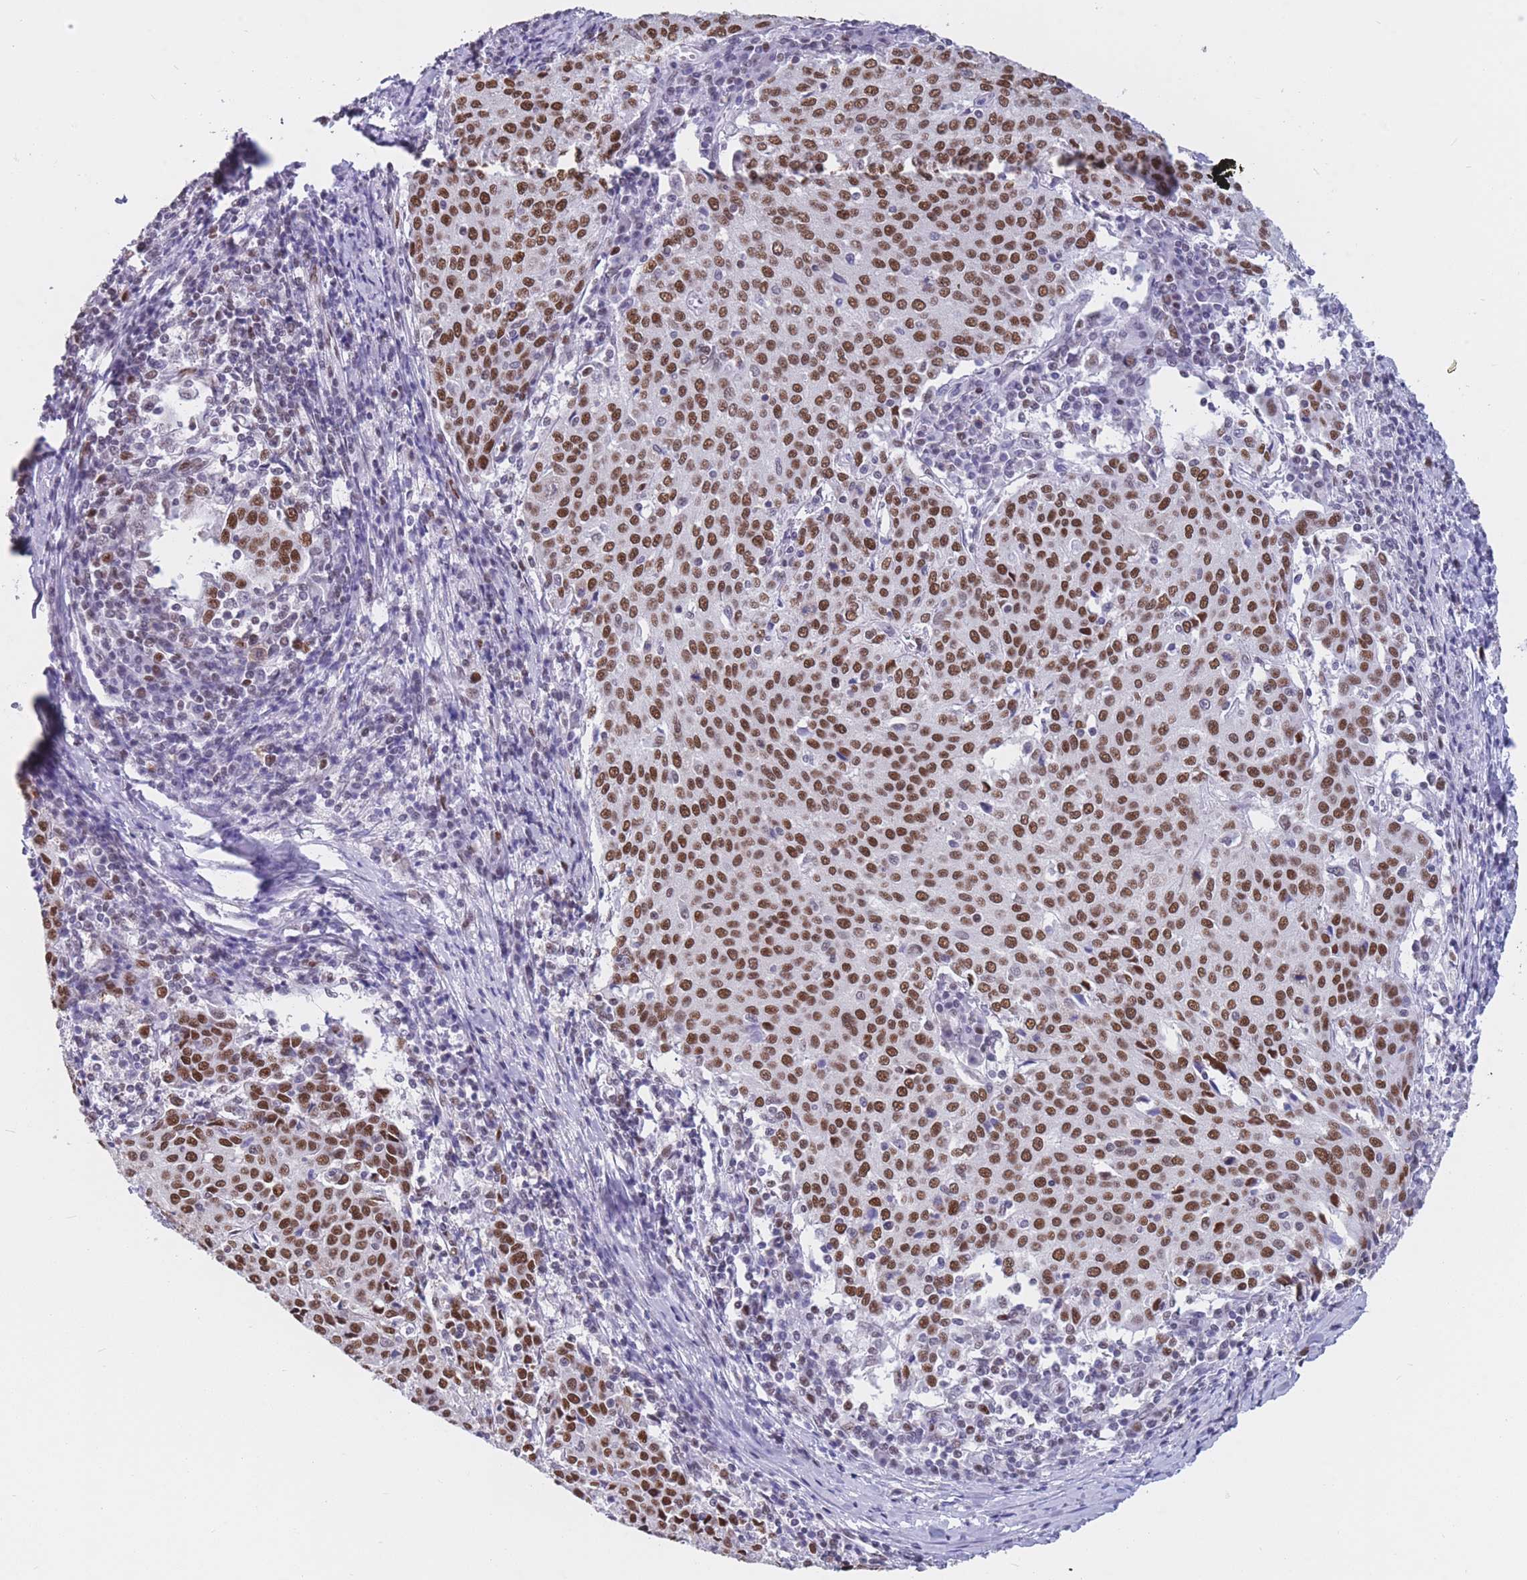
{"staining": {"intensity": "strong", "quantity": ">75%", "location": "nuclear"}, "tissue": "cervical cancer", "cell_type": "Tumor cells", "image_type": "cancer", "snomed": [{"axis": "morphology", "description": "Squamous cell carcinoma, NOS"}, {"axis": "topography", "description": "Cervix"}], "caption": "This micrograph exhibits immunohistochemistry (IHC) staining of human cervical cancer (squamous cell carcinoma), with high strong nuclear staining in approximately >75% of tumor cells.", "gene": "NASP", "patient": {"sex": "female", "age": 46}}